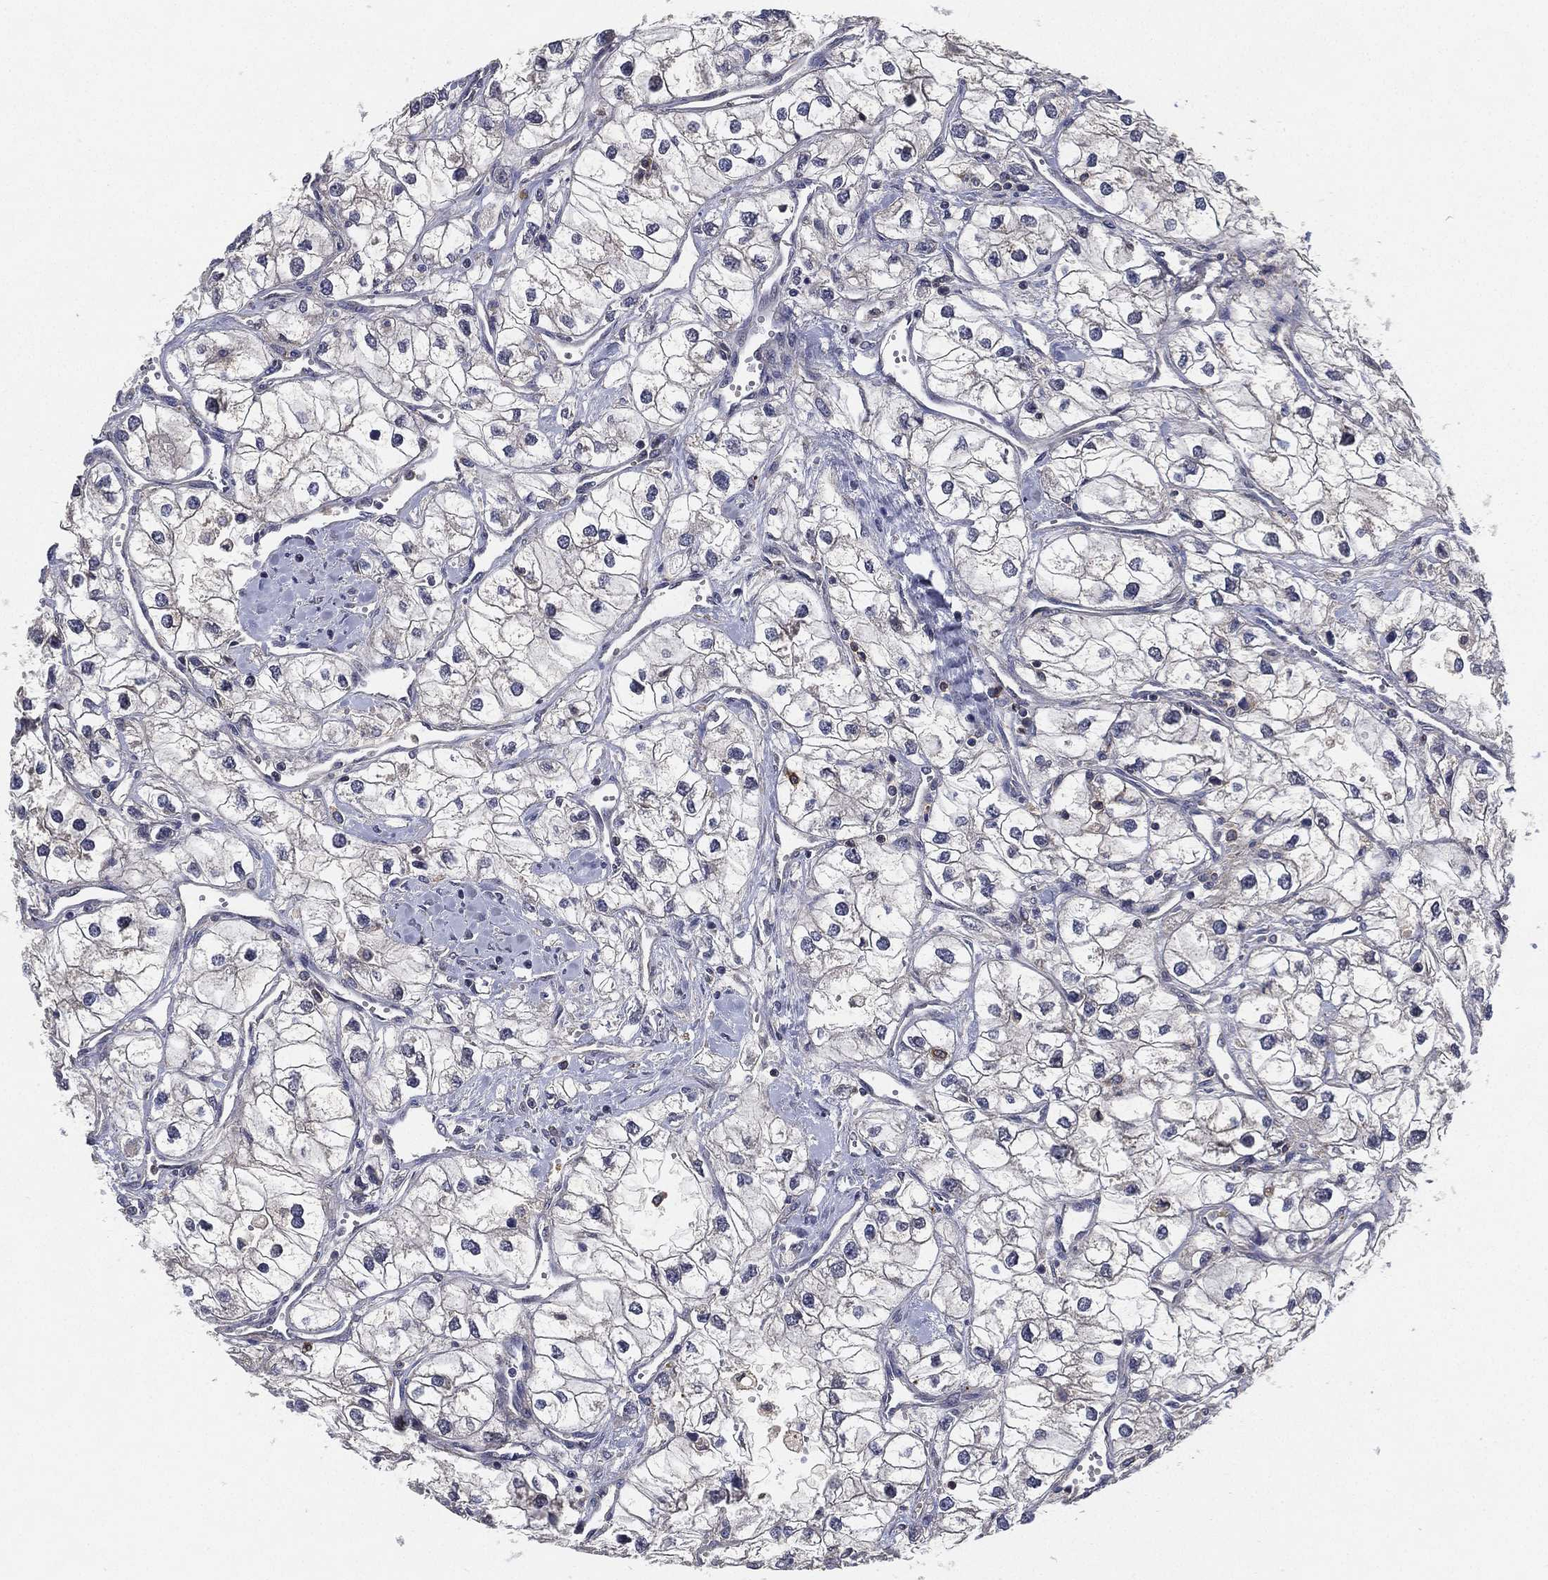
{"staining": {"intensity": "negative", "quantity": "none", "location": "none"}, "tissue": "renal cancer", "cell_type": "Tumor cells", "image_type": "cancer", "snomed": [{"axis": "morphology", "description": "Adenocarcinoma, NOS"}, {"axis": "topography", "description": "Kidney"}], "caption": "Renal cancer (adenocarcinoma) was stained to show a protein in brown. There is no significant positivity in tumor cells. (Stains: DAB (3,3'-diaminobenzidine) IHC with hematoxylin counter stain, Microscopy: brightfield microscopy at high magnification).", "gene": "CFAP251", "patient": {"sex": "male", "age": 59}}